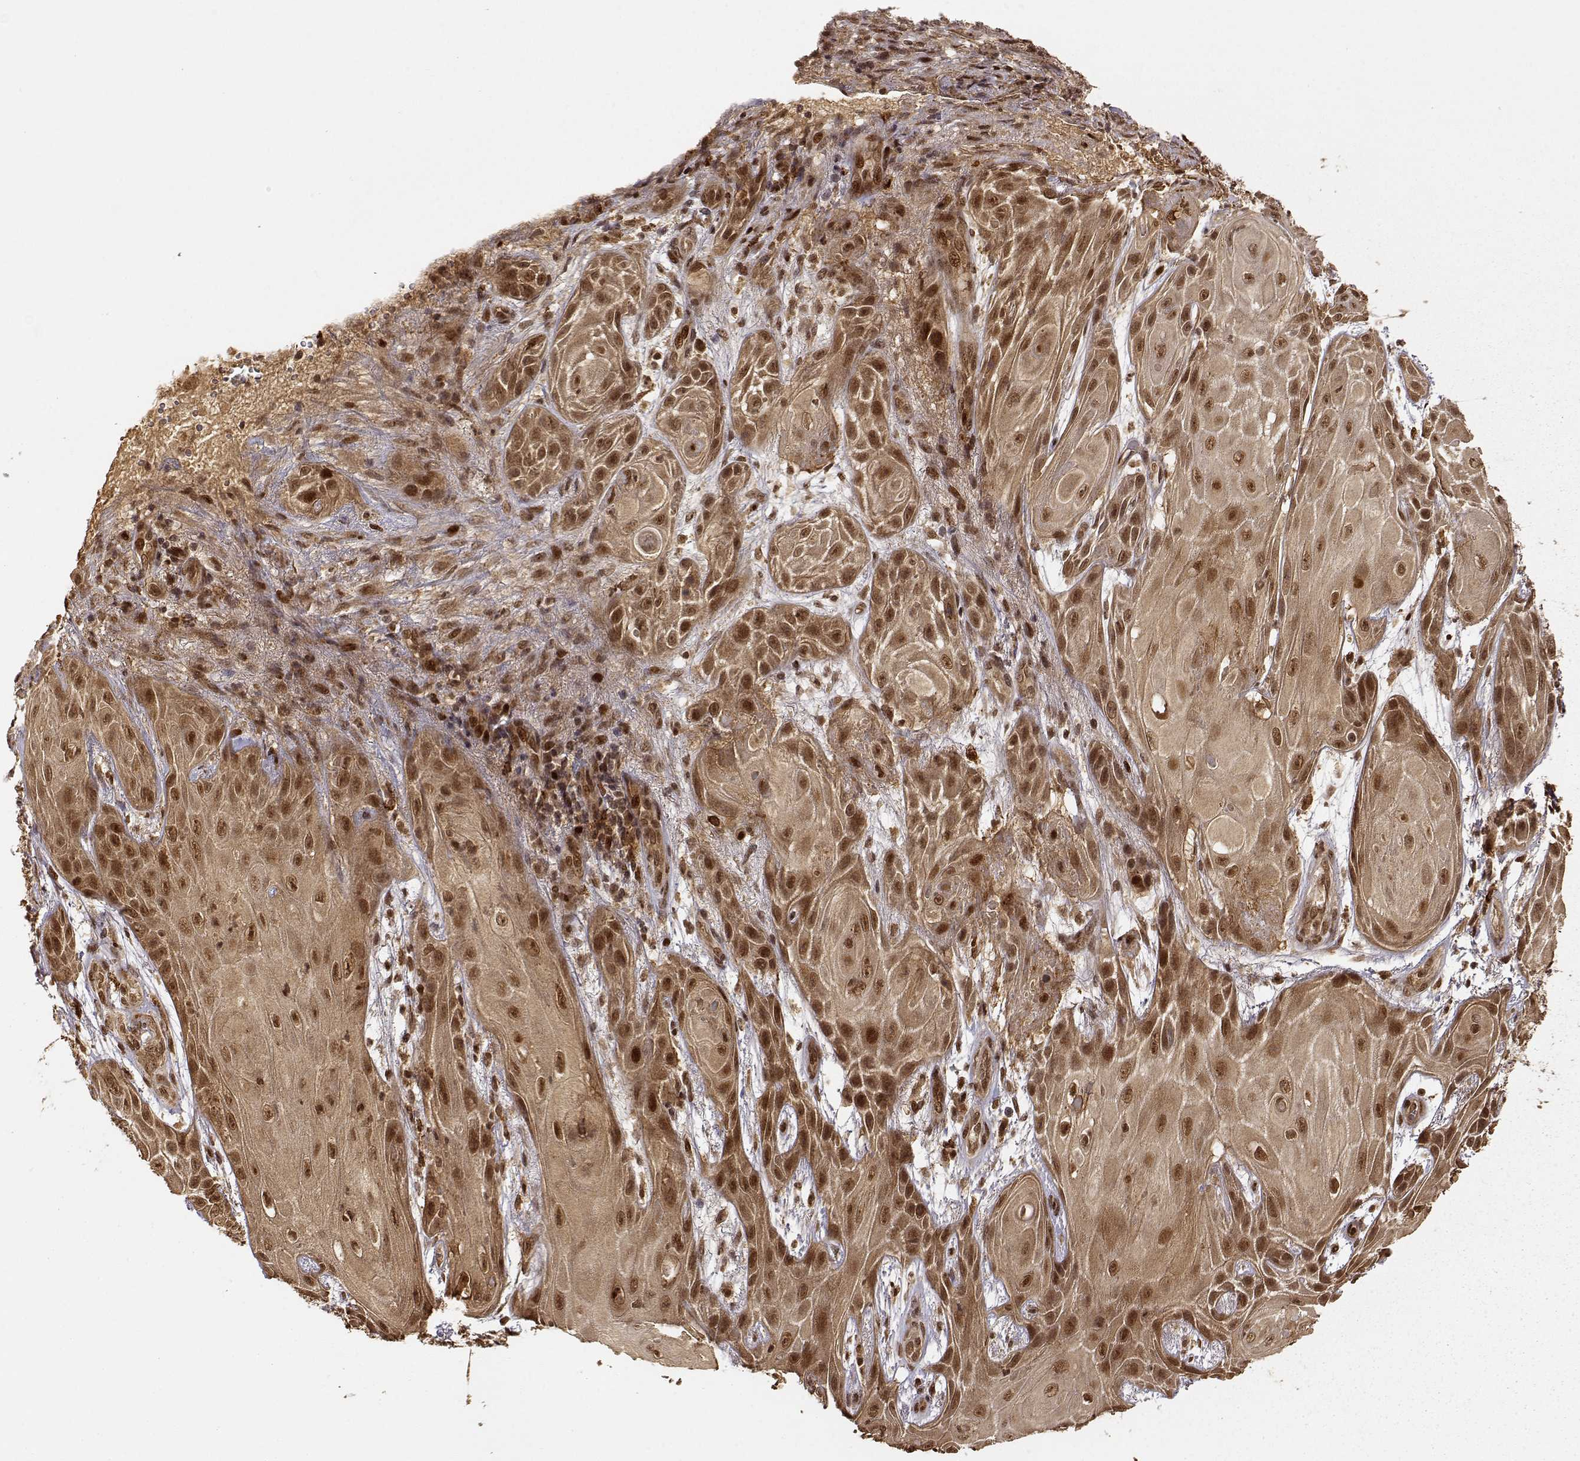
{"staining": {"intensity": "strong", "quantity": ">75%", "location": "cytoplasmic/membranous,nuclear"}, "tissue": "skin cancer", "cell_type": "Tumor cells", "image_type": "cancer", "snomed": [{"axis": "morphology", "description": "Squamous cell carcinoma, NOS"}, {"axis": "topography", "description": "Skin"}], "caption": "A brown stain labels strong cytoplasmic/membranous and nuclear expression of a protein in squamous cell carcinoma (skin) tumor cells.", "gene": "MAEA", "patient": {"sex": "male", "age": 62}}